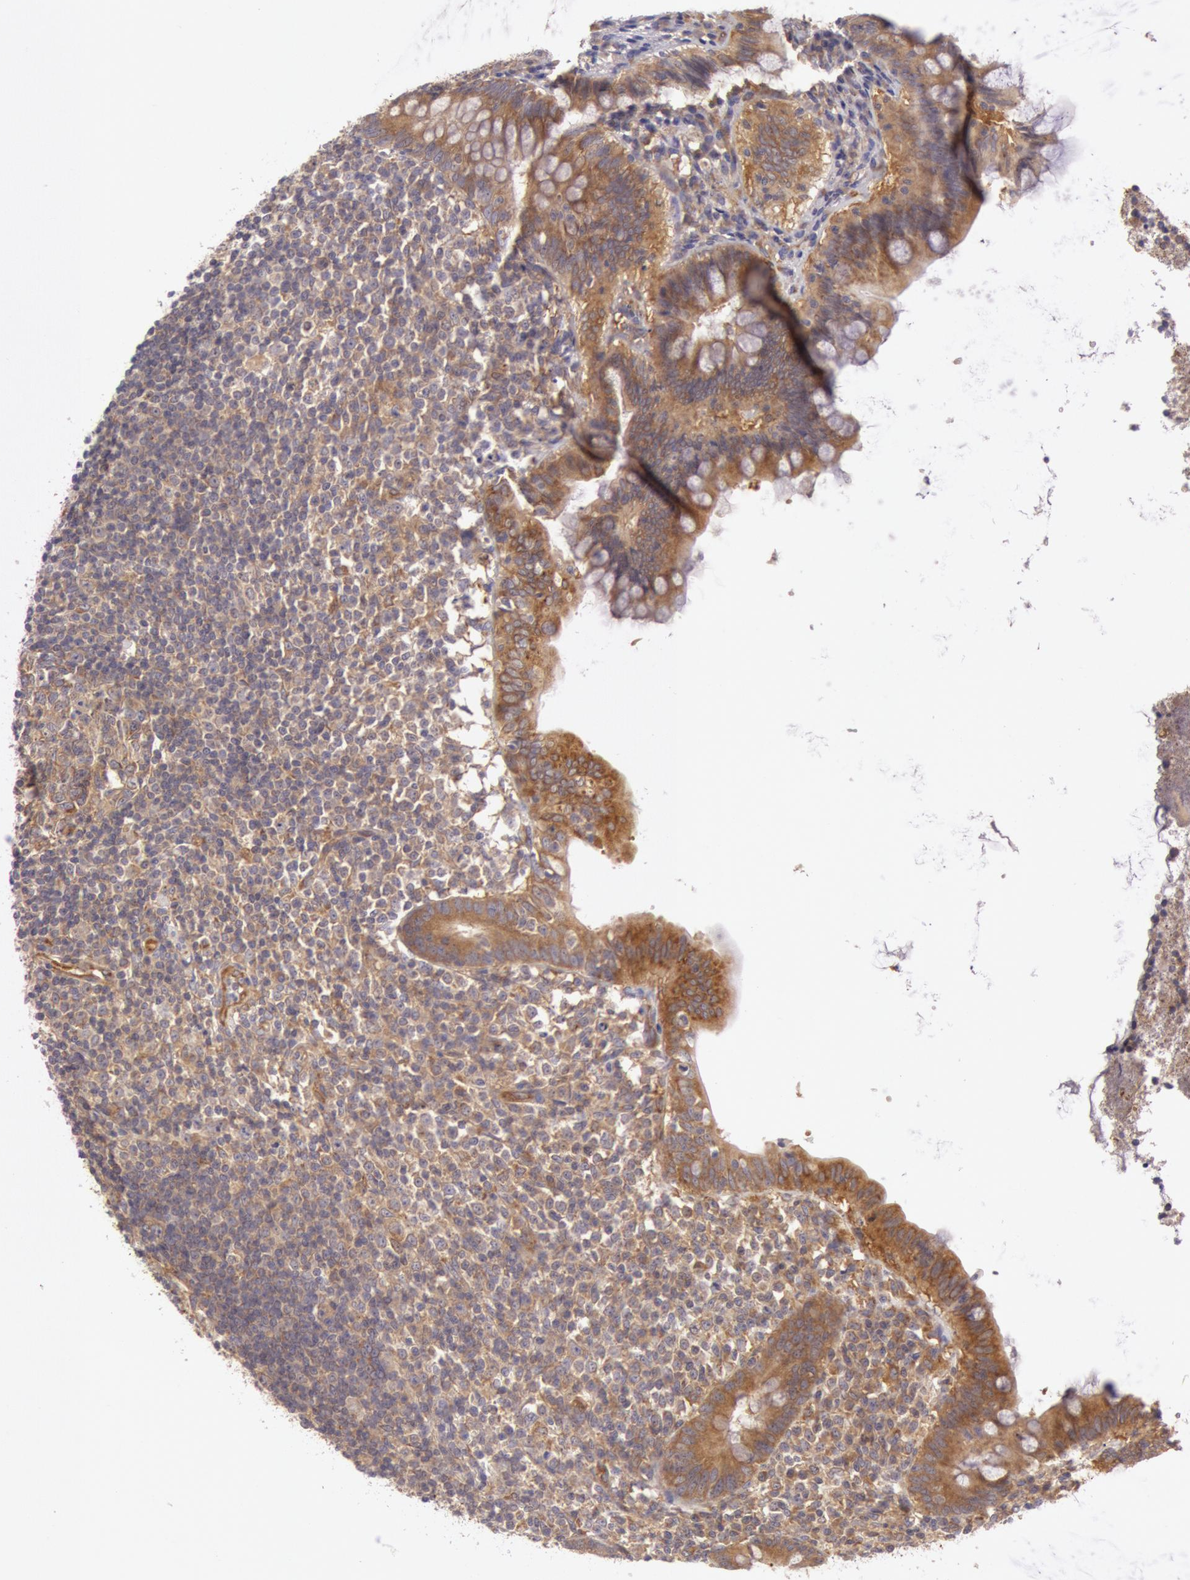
{"staining": {"intensity": "moderate", "quantity": ">75%", "location": "cytoplasmic/membranous"}, "tissue": "appendix", "cell_type": "Glandular cells", "image_type": "normal", "snomed": [{"axis": "morphology", "description": "Normal tissue, NOS"}, {"axis": "topography", "description": "Appendix"}], "caption": "Protein staining of normal appendix demonstrates moderate cytoplasmic/membranous positivity in about >75% of glandular cells.", "gene": "CHUK", "patient": {"sex": "female", "age": 66}}